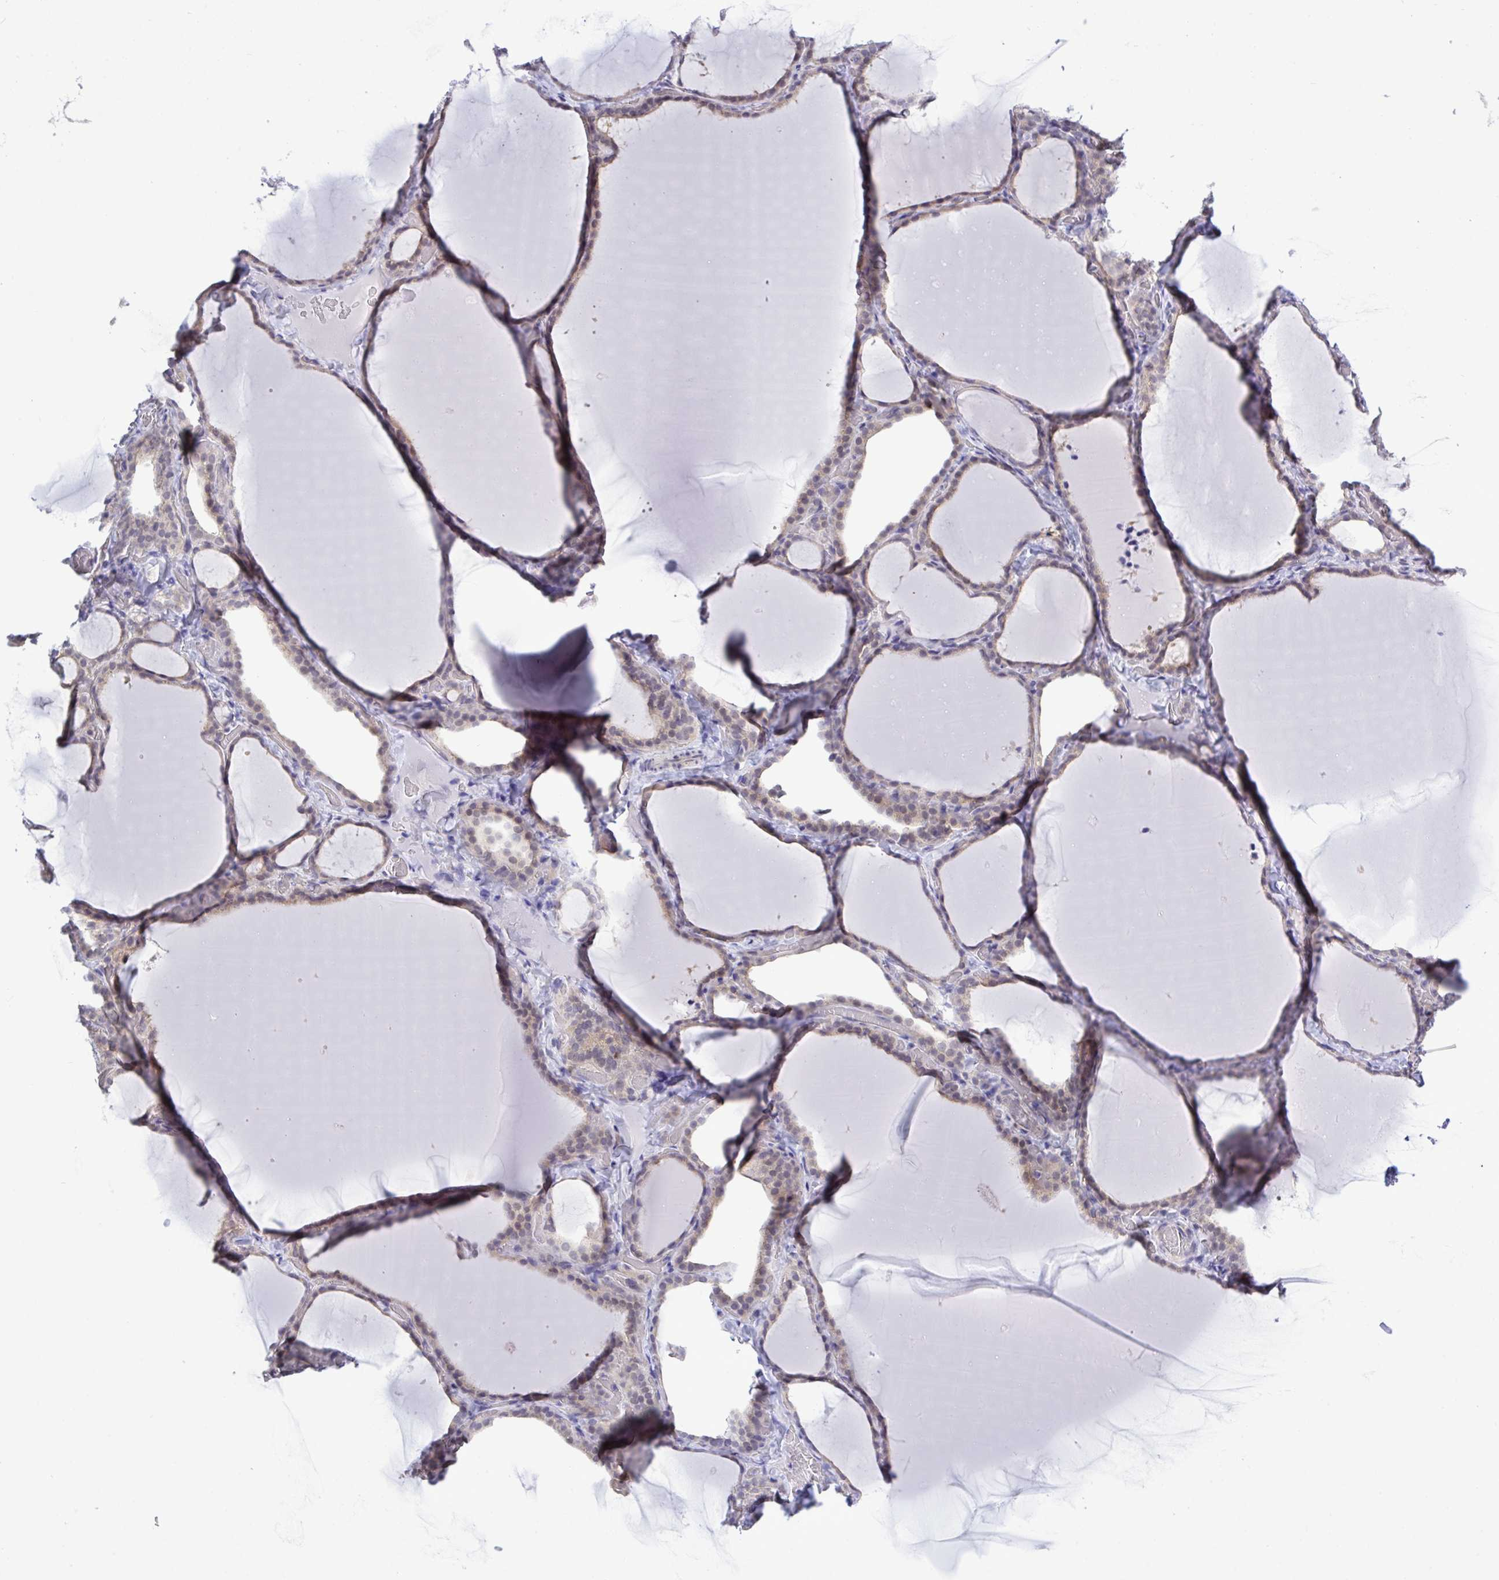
{"staining": {"intensity": "negative", "quantity": "none", "location": "none"}, "tissue": "thyroid gland", "cell_type": "Glandular cells", "image_type": "normal", "snomed": [{"axis": "morphology", "description": "Normal tissue, NOS"}, {"axis": "topography", "description": "Thyroid gland"}], "caption": "Glandular cells show no significant protein positivity in normal thyroid gland.", "gene": "ZNF444", "patient": {"sex": "female", "age": 22}}